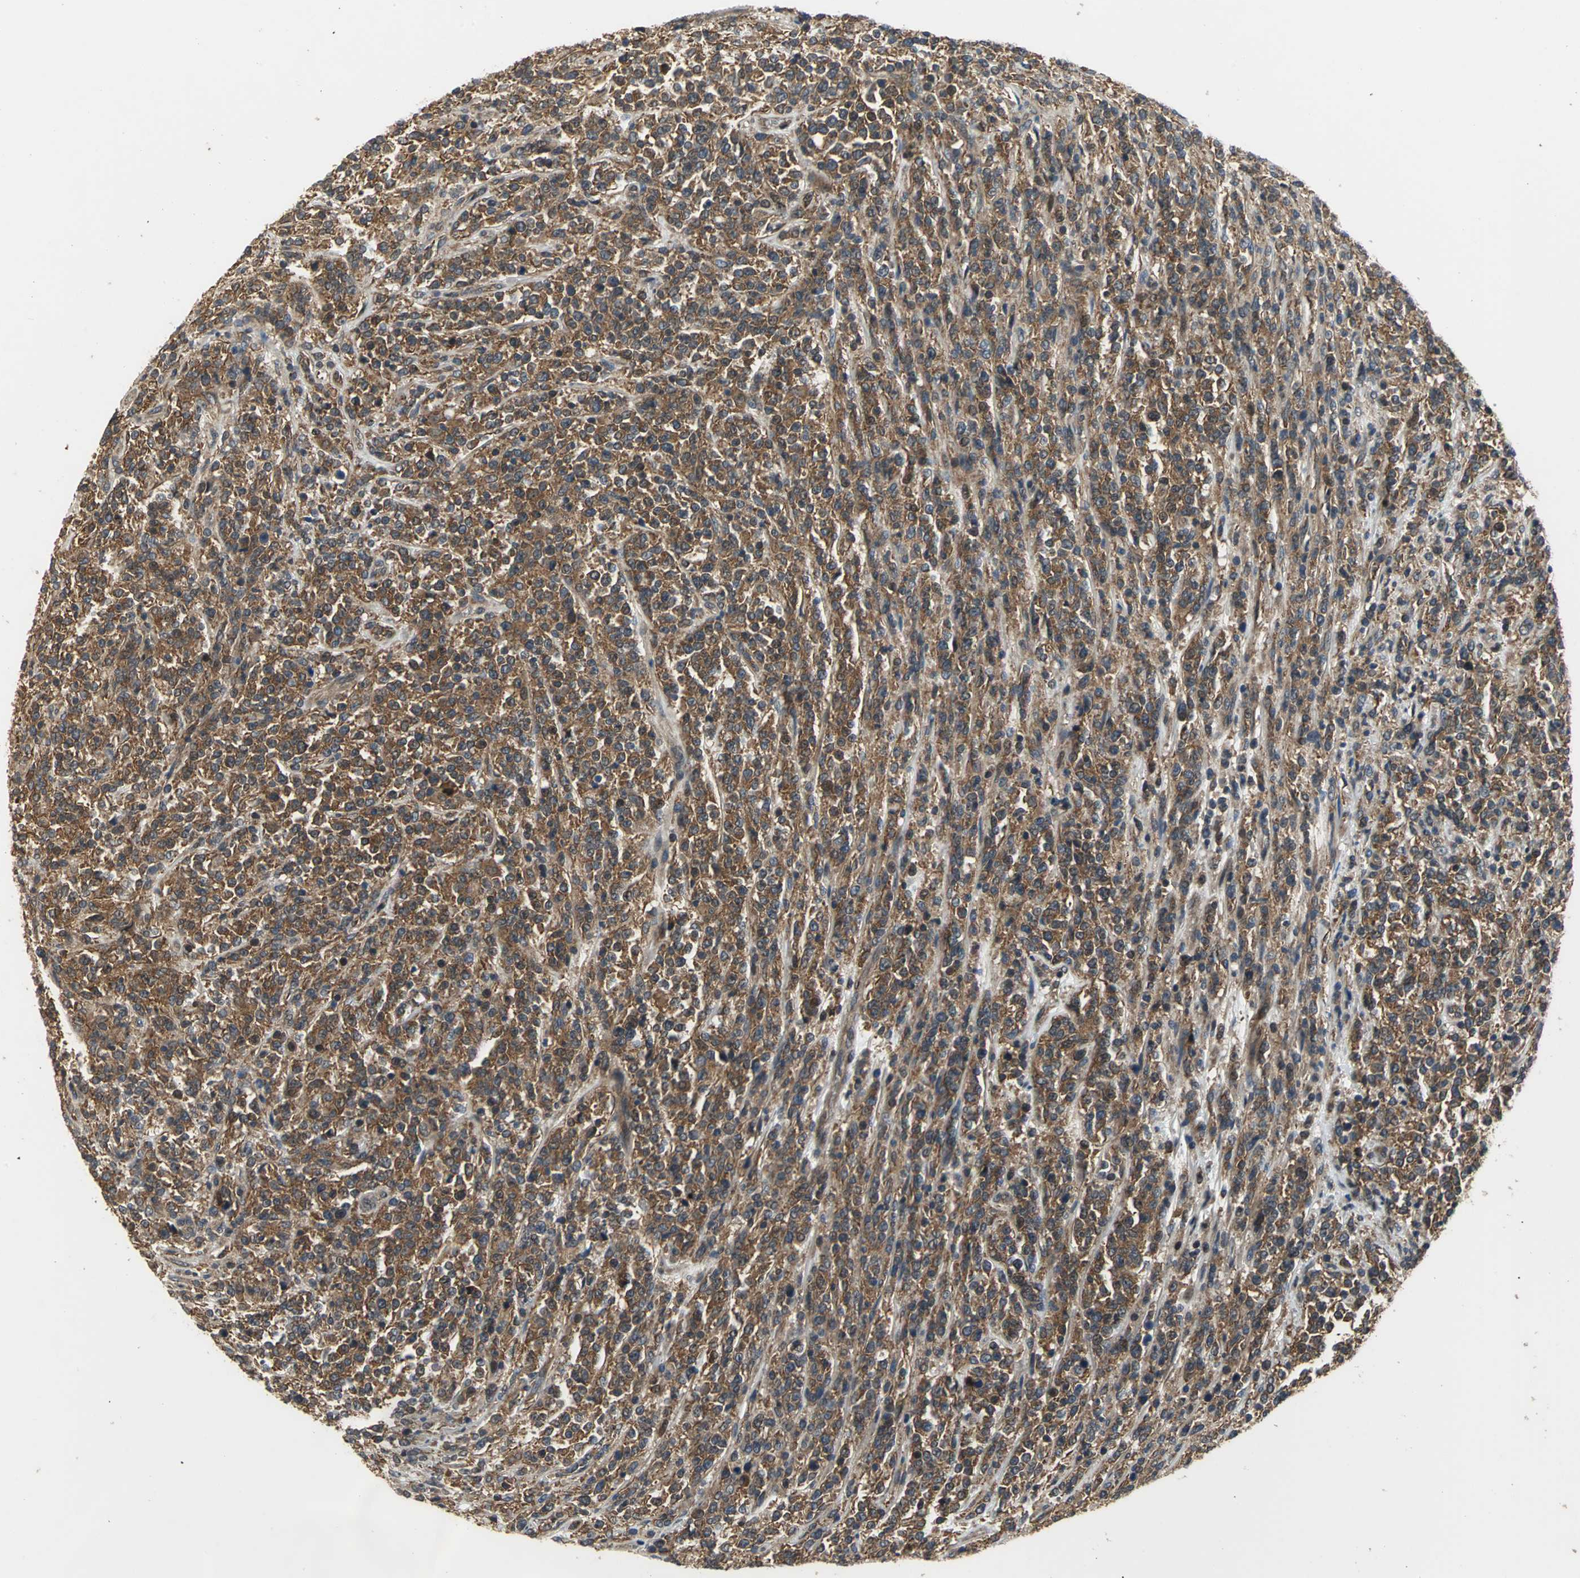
{"staining": {"intensity": "strong", "quantity": ">75%", "location": "cytoplasmic/membranous"}, "tissue": "lymphoma", "cell_type": "Tumor cells", "image_type": "cancer", "snomed": [{"axis": "morphology", "description": "Malignant lymphoma, non-Hodgkin's type, High grade"}, {"axis": "topography", "description": "Soft tissue"}], "caption": "Immunohistochemistry staining of malignant lymphoma, non-Hodgkin's type (high-grade), which demonstrates high levels of strong cytoplasmic/membranous staining in about >75% of tumor cells indicating strong cytoplasmic/membranous protein staining. The staining was performed using DAB (3,3'-diaminobenzidine) (brown) for protein detection and nuclei were counterstained in hematoxylin (blue).", "gene": "EIF2B2", "patient": {"sex": "male", "age": 18}}